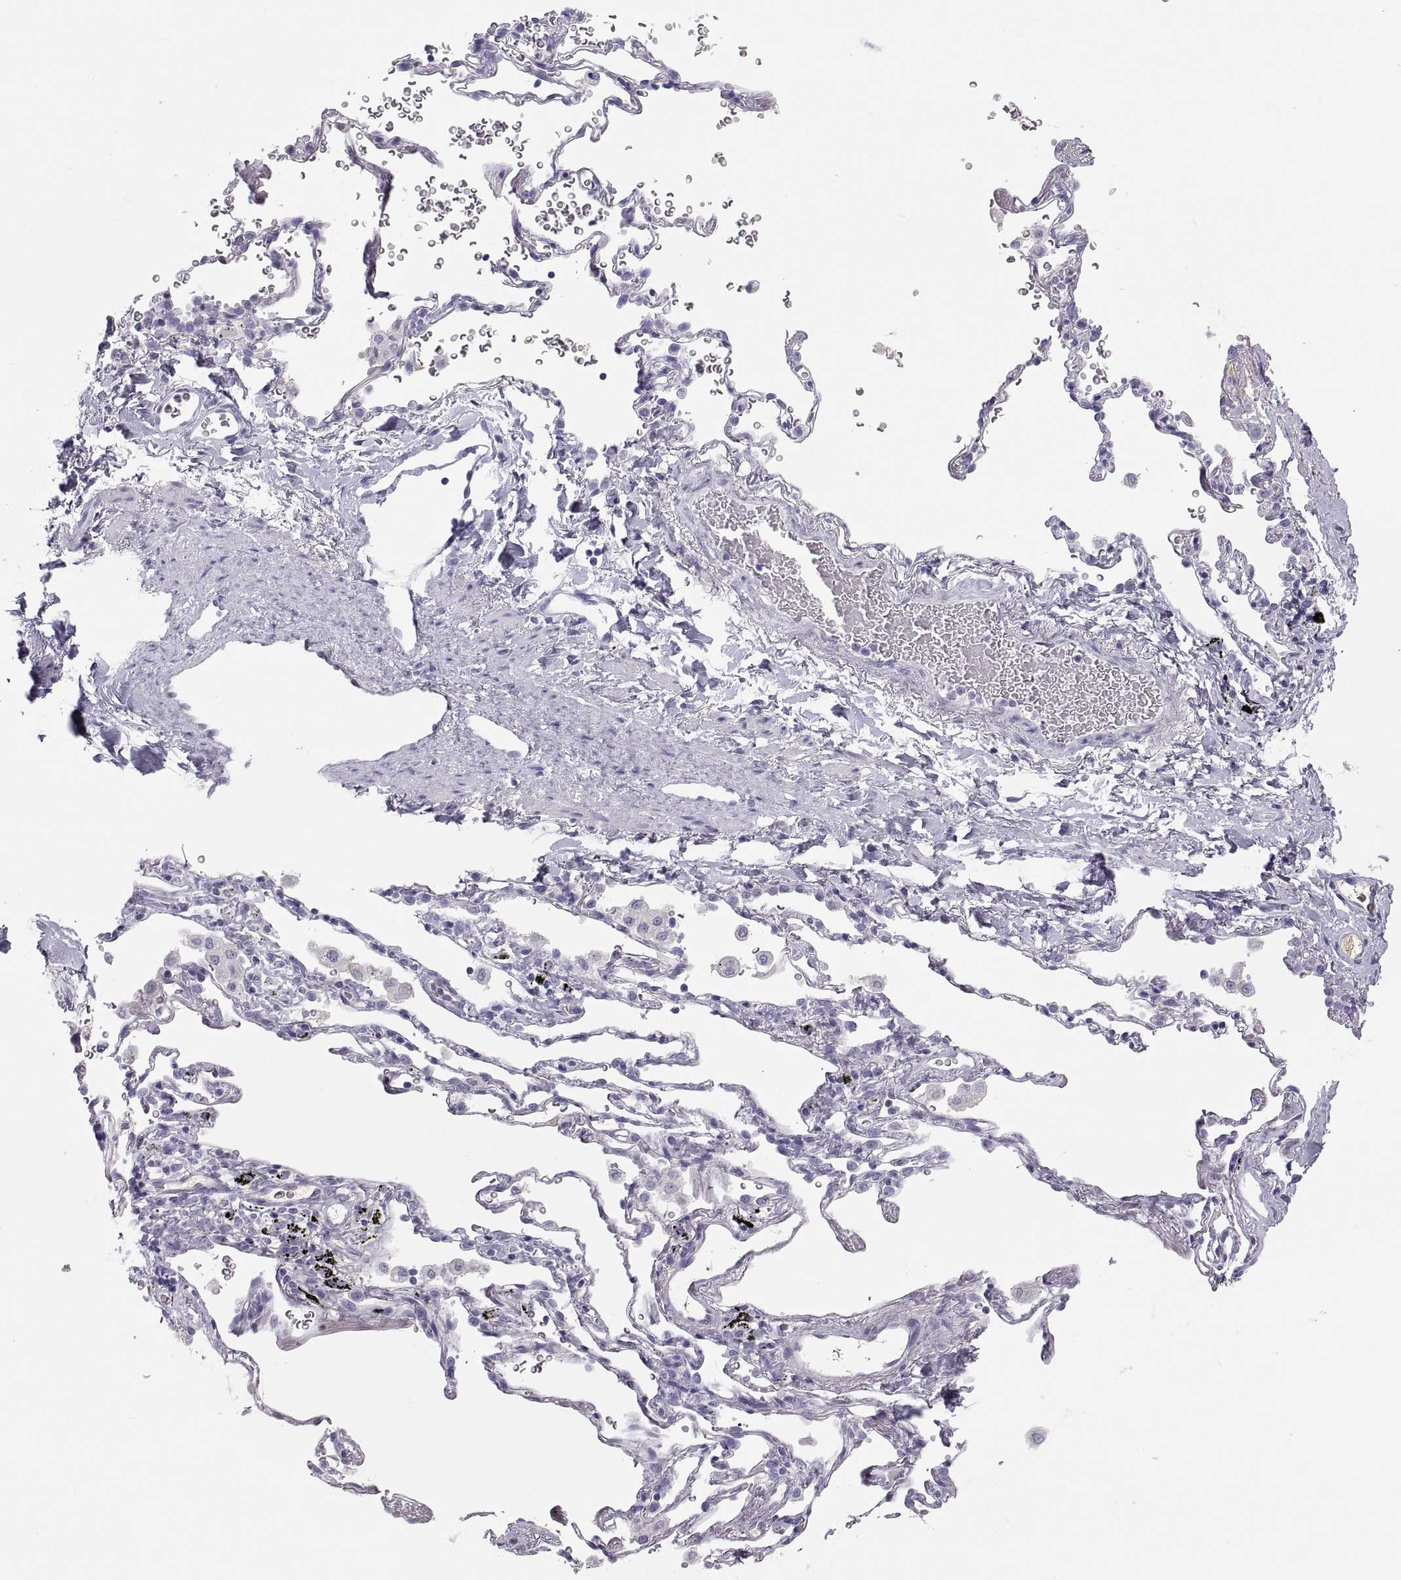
{"staining": {"intensity": "negative", "quantity": "none", "location": "none"}, "tissue": "adipose tissue", "cell_type": "Adipocytes", "image_type": "normal", "snomed": [{"axis": "morphology", "description": "Normal tissue, NOS"}, {"axis": "morphology", "description": "Adenocarcinoma, NOS"}, {"axis": "topography", "description": "Cartilage tissue"}, {"axis": "topography", "description": "Lung"}], "caption": "Immunohistochemistry (IHC) of normal adipose tissue exhibits no positivity in adipocytes.", "gene": "MAGEB2", "patient": {"sex": "male", "age": 59}}